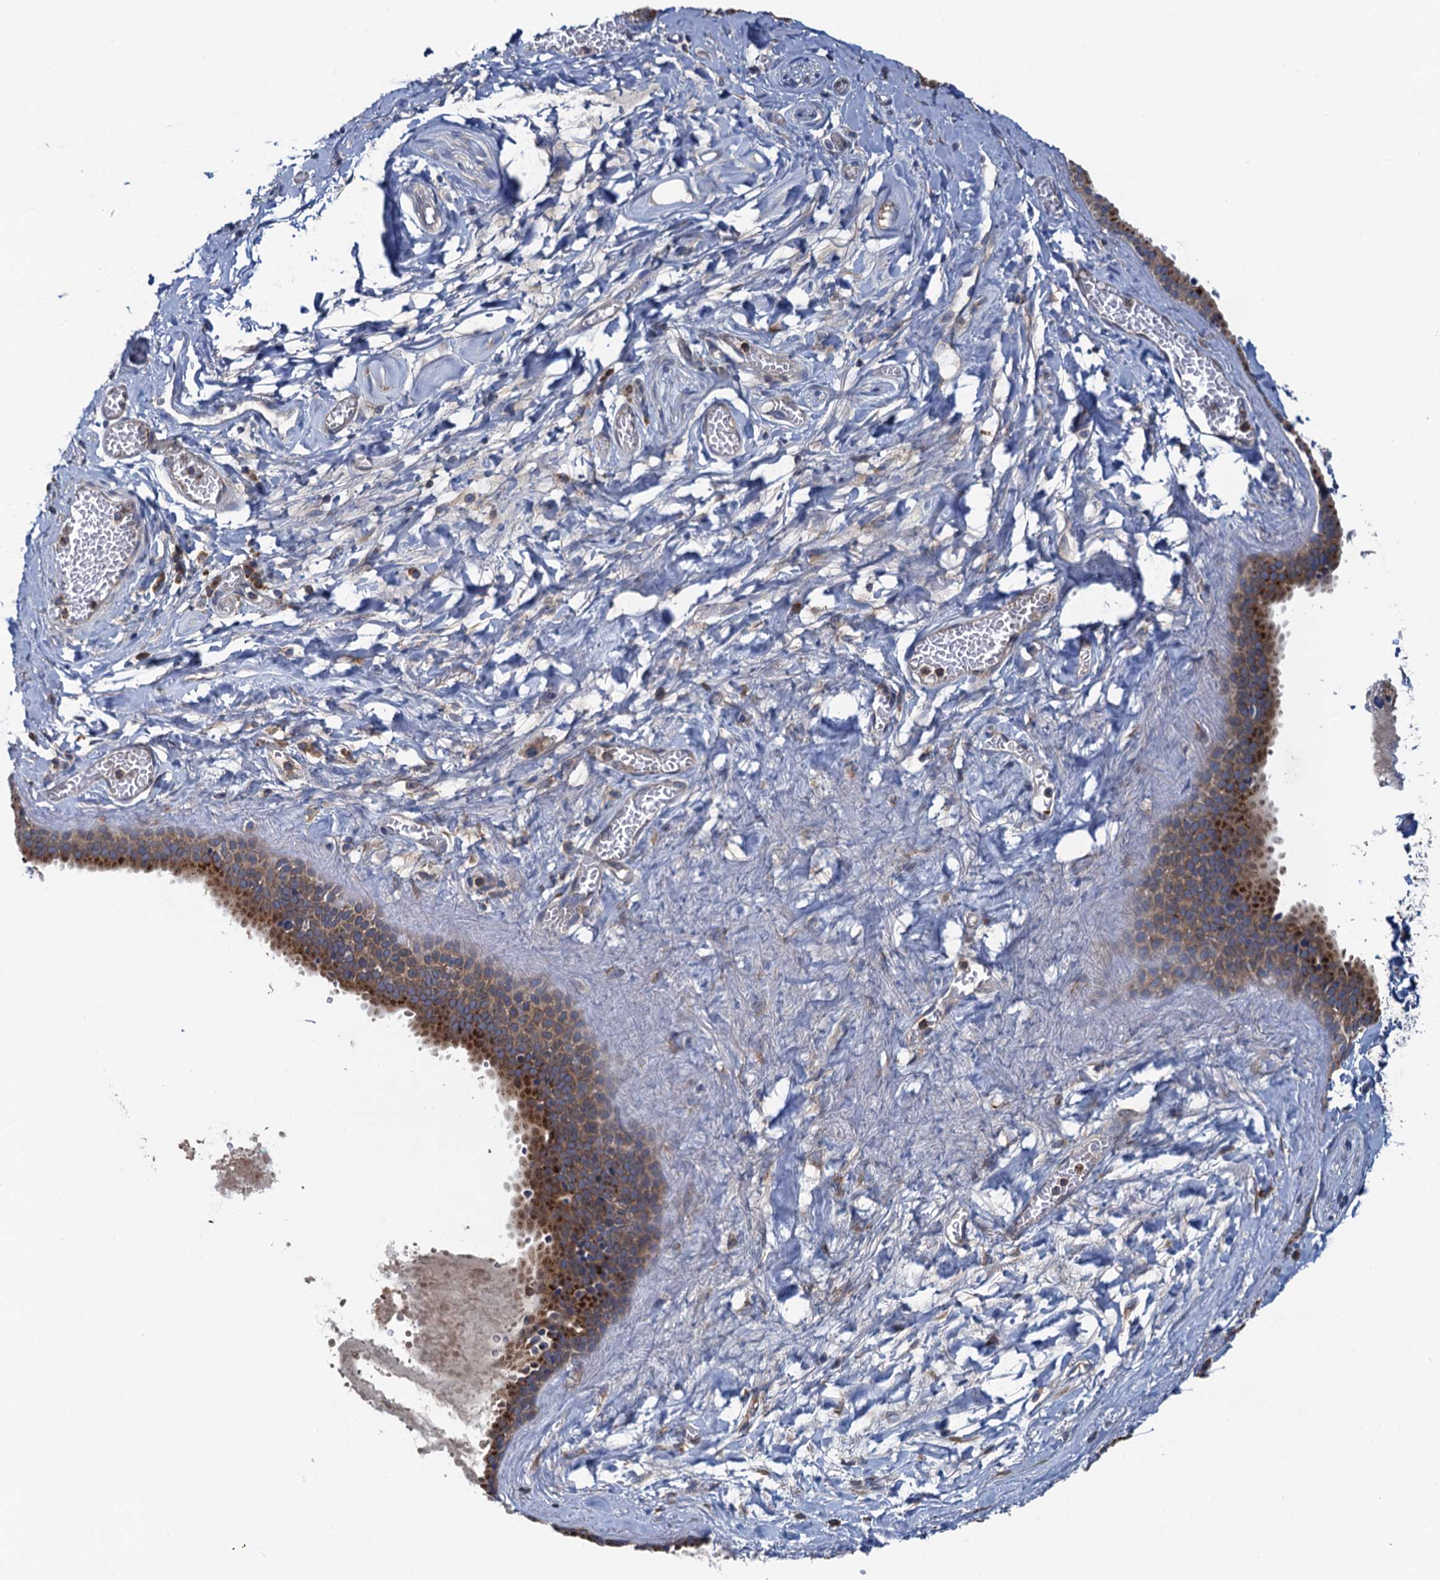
{"staining": {"intensity": "negative", "quantity": "none", "location": "none"}, "tissue": "adipose tissue", "cell_type": "Adipocytes", "image_type": "normal", "snomed": [{"axis": "morphology", "description": "Normal tissue, NOS"}, {"axis": "topography", "description": "Salivary gland"}, {"axis": "topography", "description": "Peripheral nerve tissue"}], "caption": "Adipose tissue stained for a protein using immunohistochemistry (IHC) shows no staining adipocytes.", "gene": "ADCY9", "patient": {"sex": "male", "age": 62}}